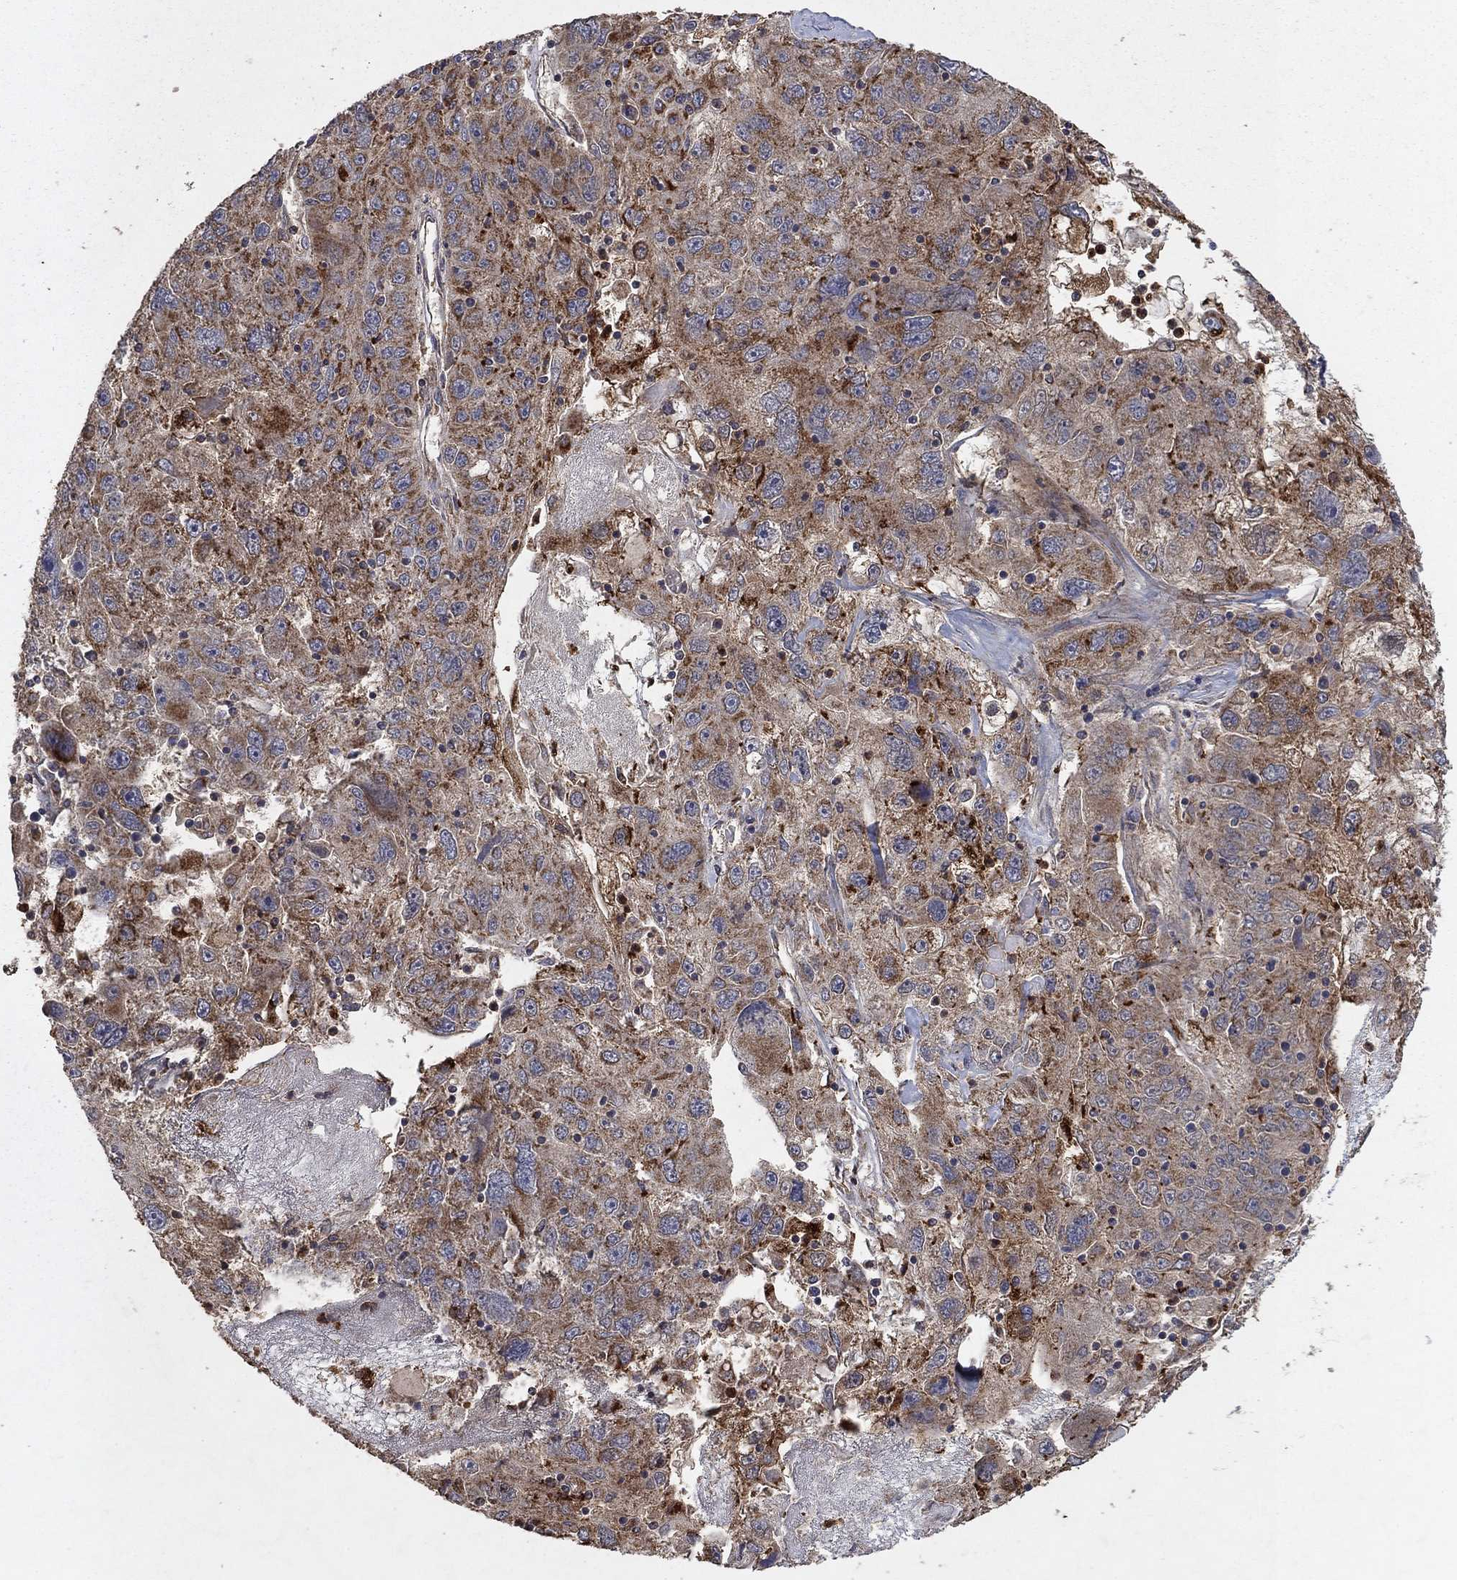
{"staining": {"intensity": "moderate", "quantity": "25%-75%", "location": "cytoplasmic/membranous"}, "tissue": "stomach cancer", "cell_type": "Tumor cells", "image_type": "cancer", "snomed": [{"axis": "morphology", "description": "Adenocarcinoma, NOS"}, {"axis": "topography", "description": "Stomach"}], "caption": "Stomach cancer (adenocarcinoma) was stained to show a protein in brown. There is medium levels of moderate cytoplasmic/membranous staining in approximately 25%-75% of tumor cells.", "gene": "DPH1", "patient": {"sex": "male", "age": 56}}